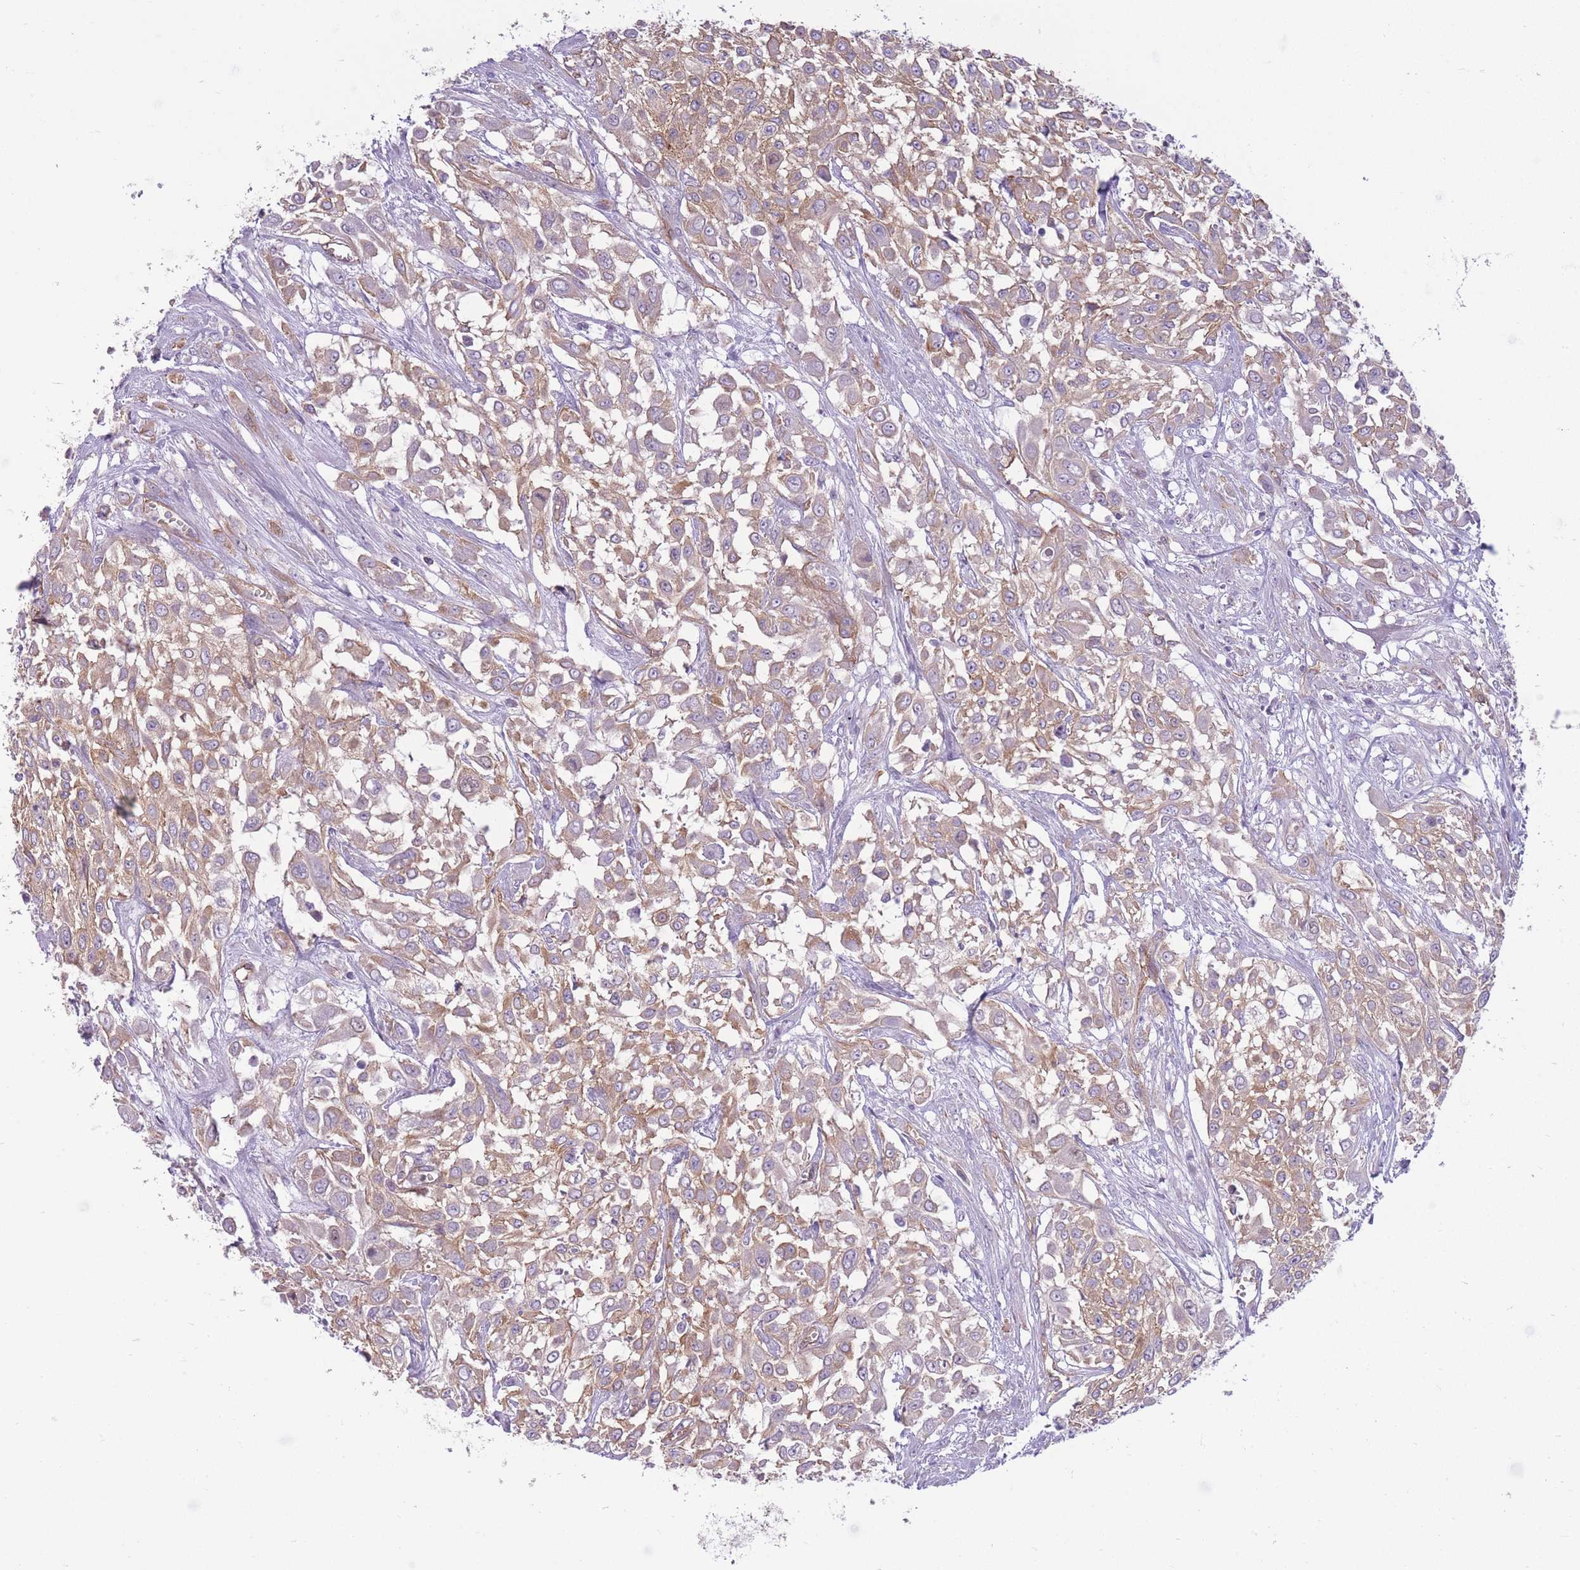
{"staining": {"intensity": "moderate", "quantity": "25%-75%", "location": "cytoplasmic/membranous"}, "tissue": "urothelial cancer", "cell_type": "Tumor cells", "image_type": "cancer", "snomed": [{"axis": "morphology", "description": "Urothelial carcinoma, High grade"}, {"axis": "topography", "description": "Urinary bladder"}], "caption": "Immunohistochemistry histopathology image of human urothelial cancer stained for a protein (brown), which demonstrates medium levels of moderate cytoplasmic/membranous expression in about 25%-75% of tumor cells.", "gene": "ADD1", "patient": {"sex": "male", "age": 57}}